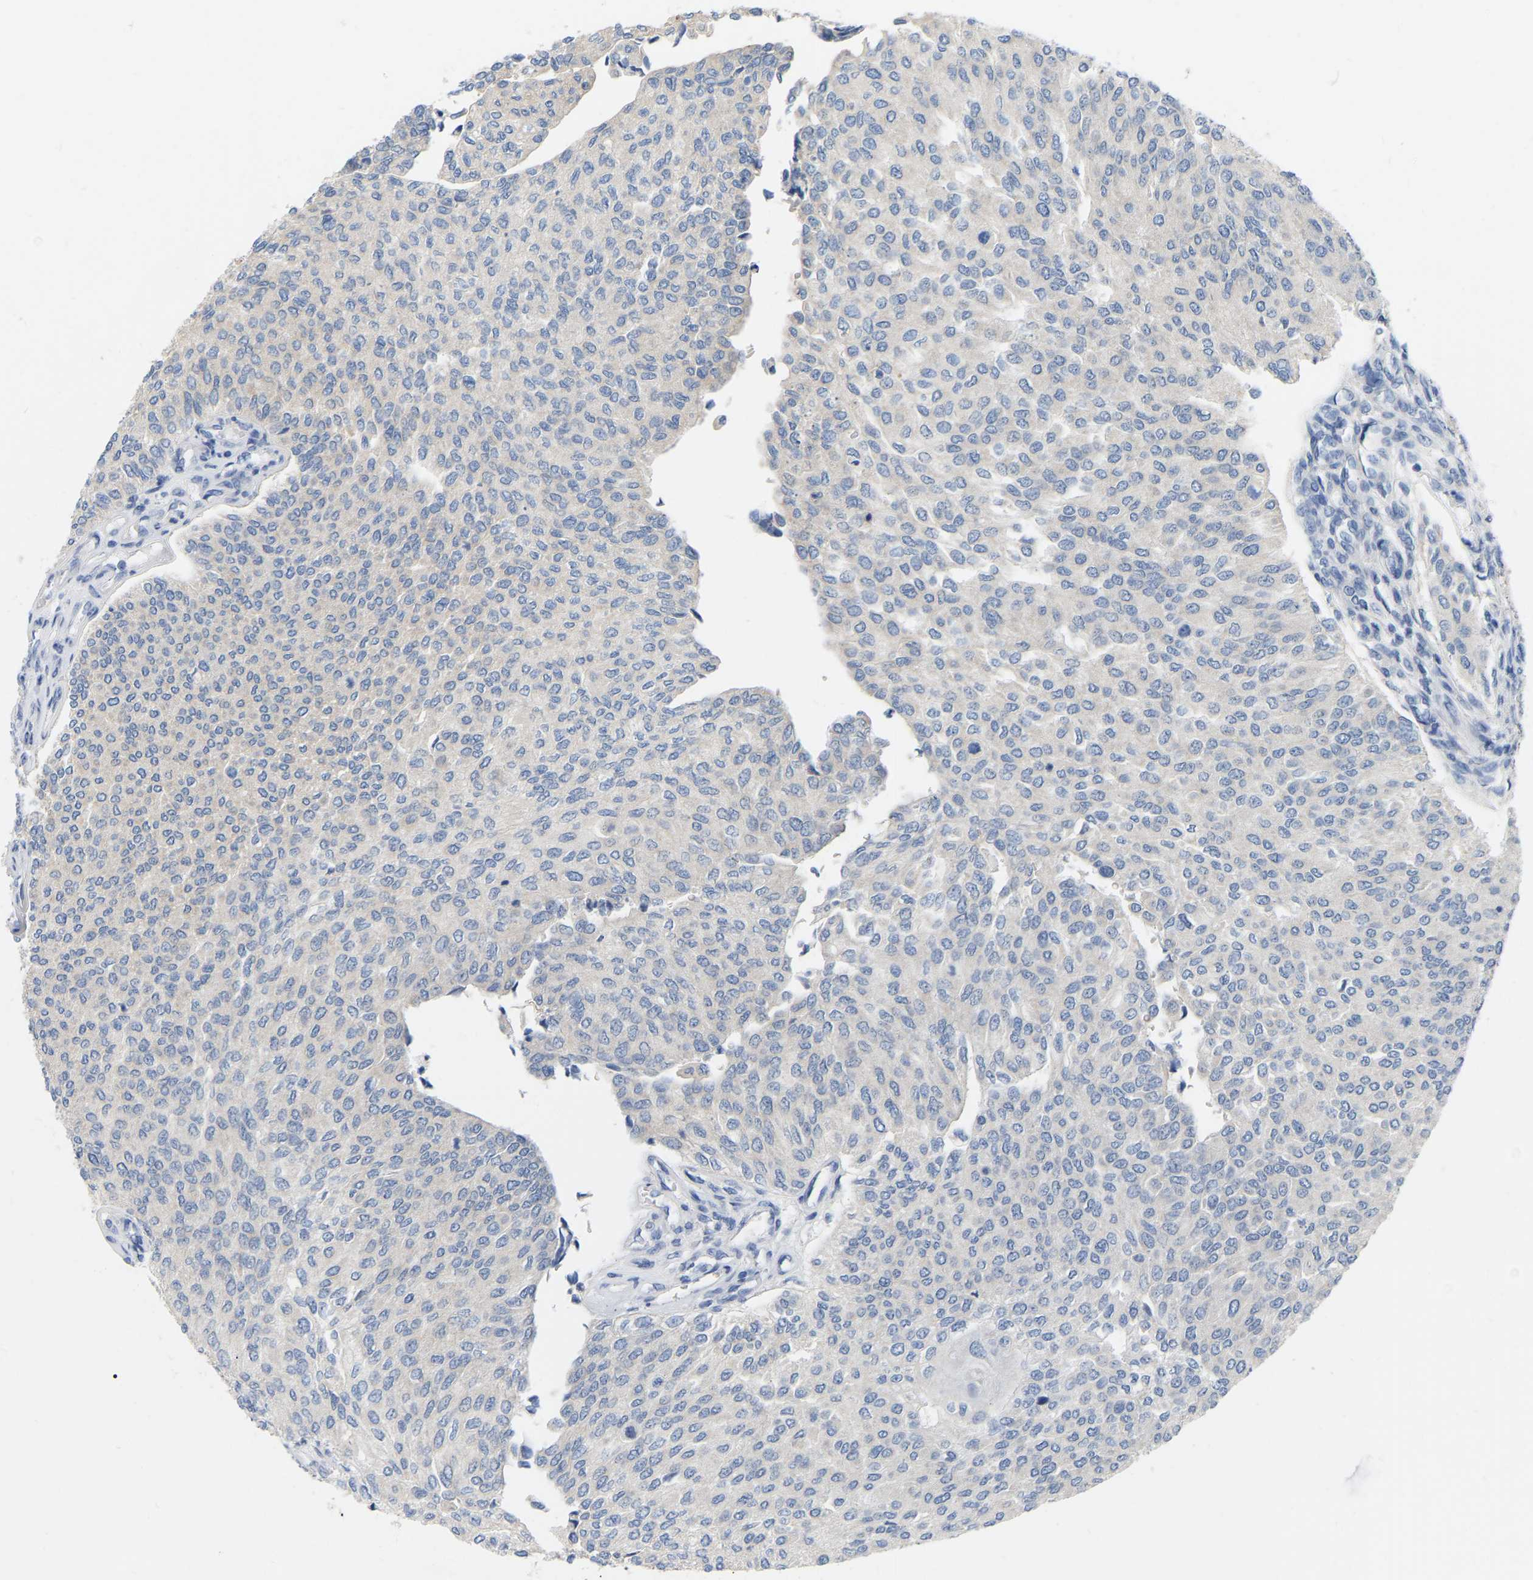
{"staining": {"intensity": "negative", "quantity": "none", "location": "none"}, "tissue": "urothelial cancer", "cell_type": "Tumor cells", "image_type": "cancer", "snomed": [{"axis": "morphology", "description": "Urothelial carcinoma, Low grade"}, {"axis": "topography", "description": "Urinary bladder"}], "caption": "The micrograph demonstrates no significant staining in tumor cells of urothelial carcinoma (low-grade).", "gene": "WIPI2", "patient": {"sex": "female", "age": 79}}